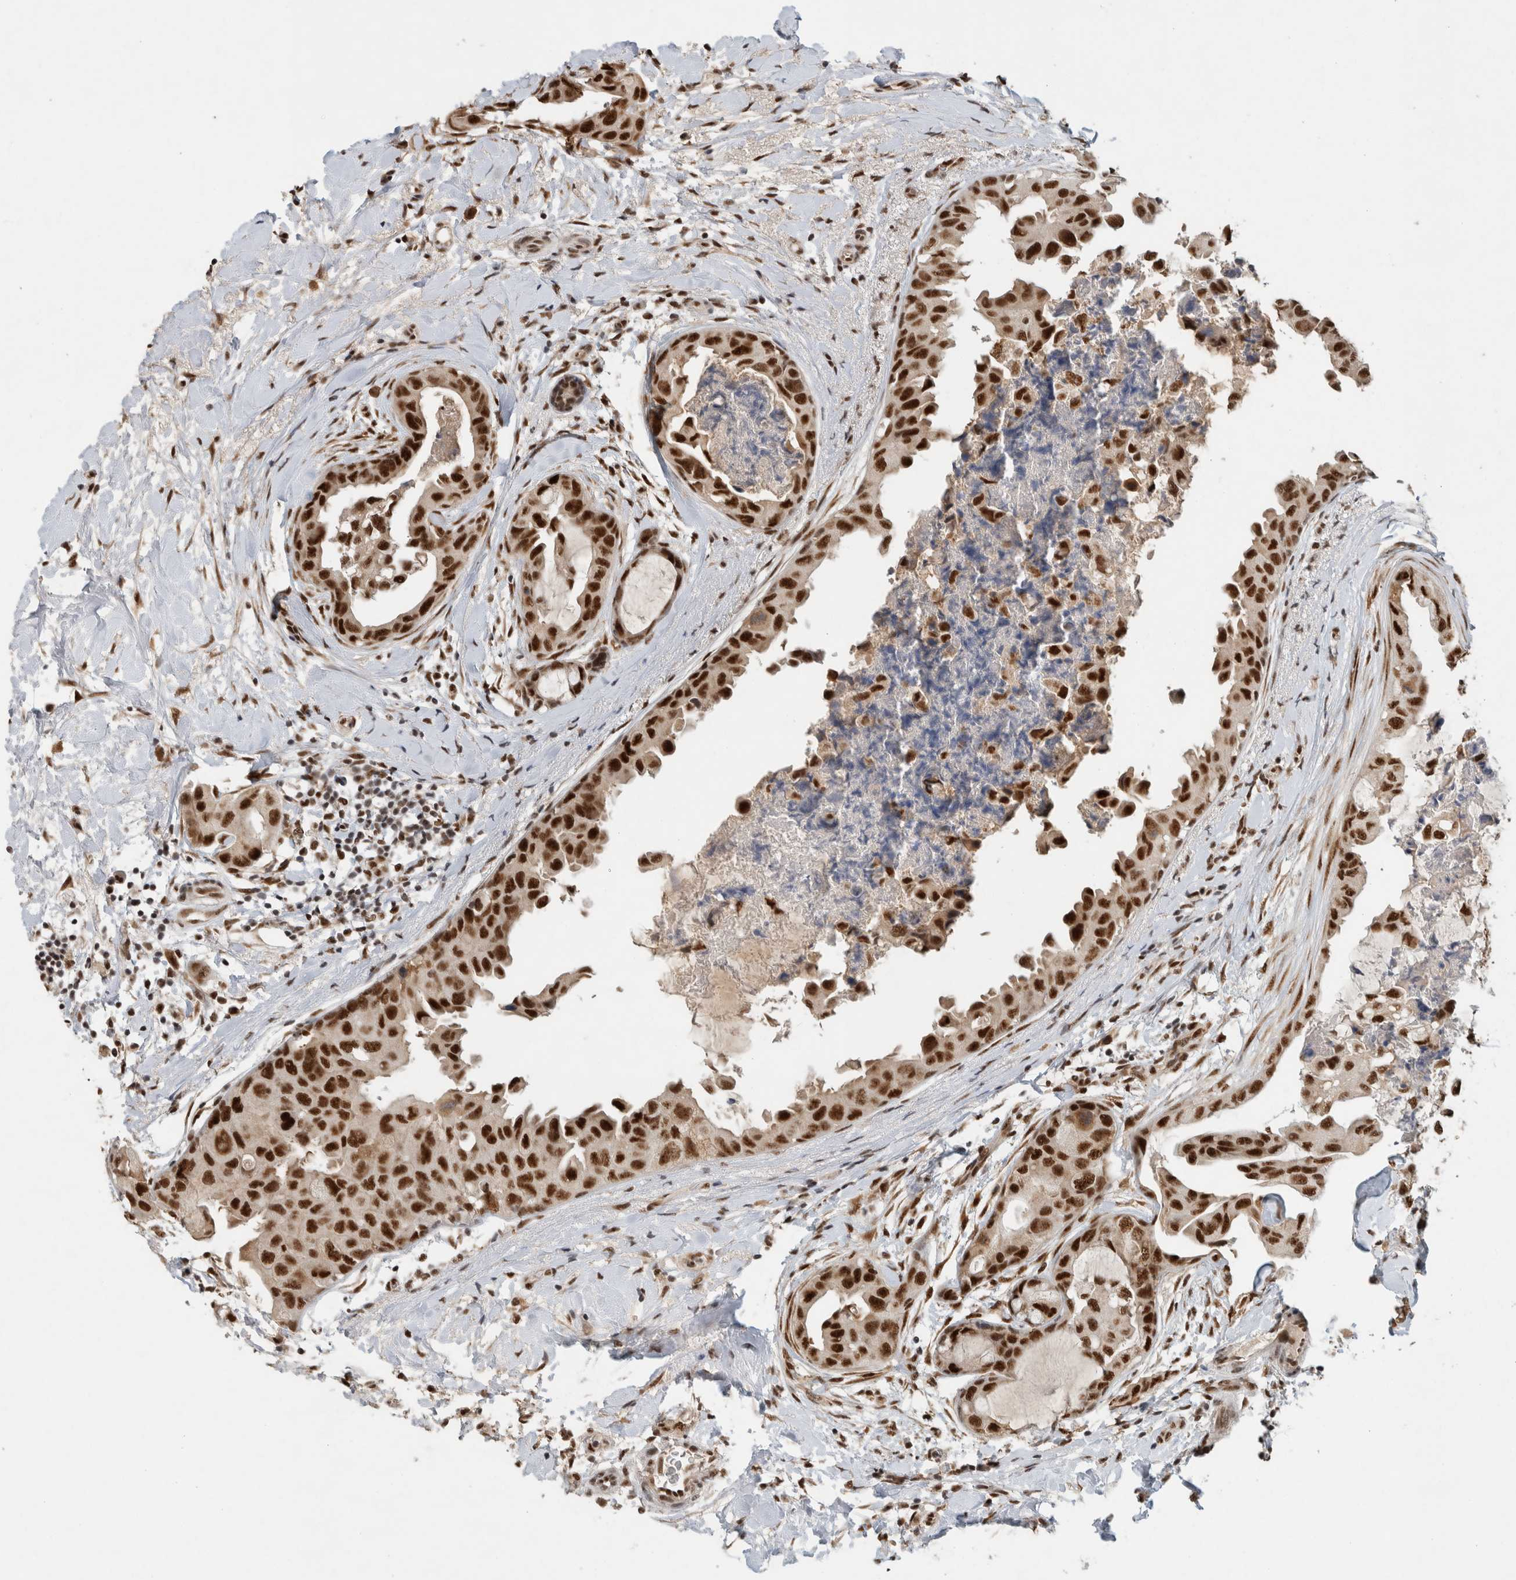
{"staining": {"intensity": "strong", "quantity": ">75%", "location": "nuclear"}, "tissue": "breast cancer", "cell_type": "Tumor cells", "image_type": "cancer", "snomed": [{"axis": "morphology", "description": "Duct carcinoma"}, {"axis": "topography", "description": "Breast"}], "caption": "Breast intraductal carcinoma tissue demonstrates strong nuclear expression in approximately >75% of tumor cells, visualized by immunohistochemistry.", "gene": "DDX42", "patient": {"sex": "female", "age": 40}}